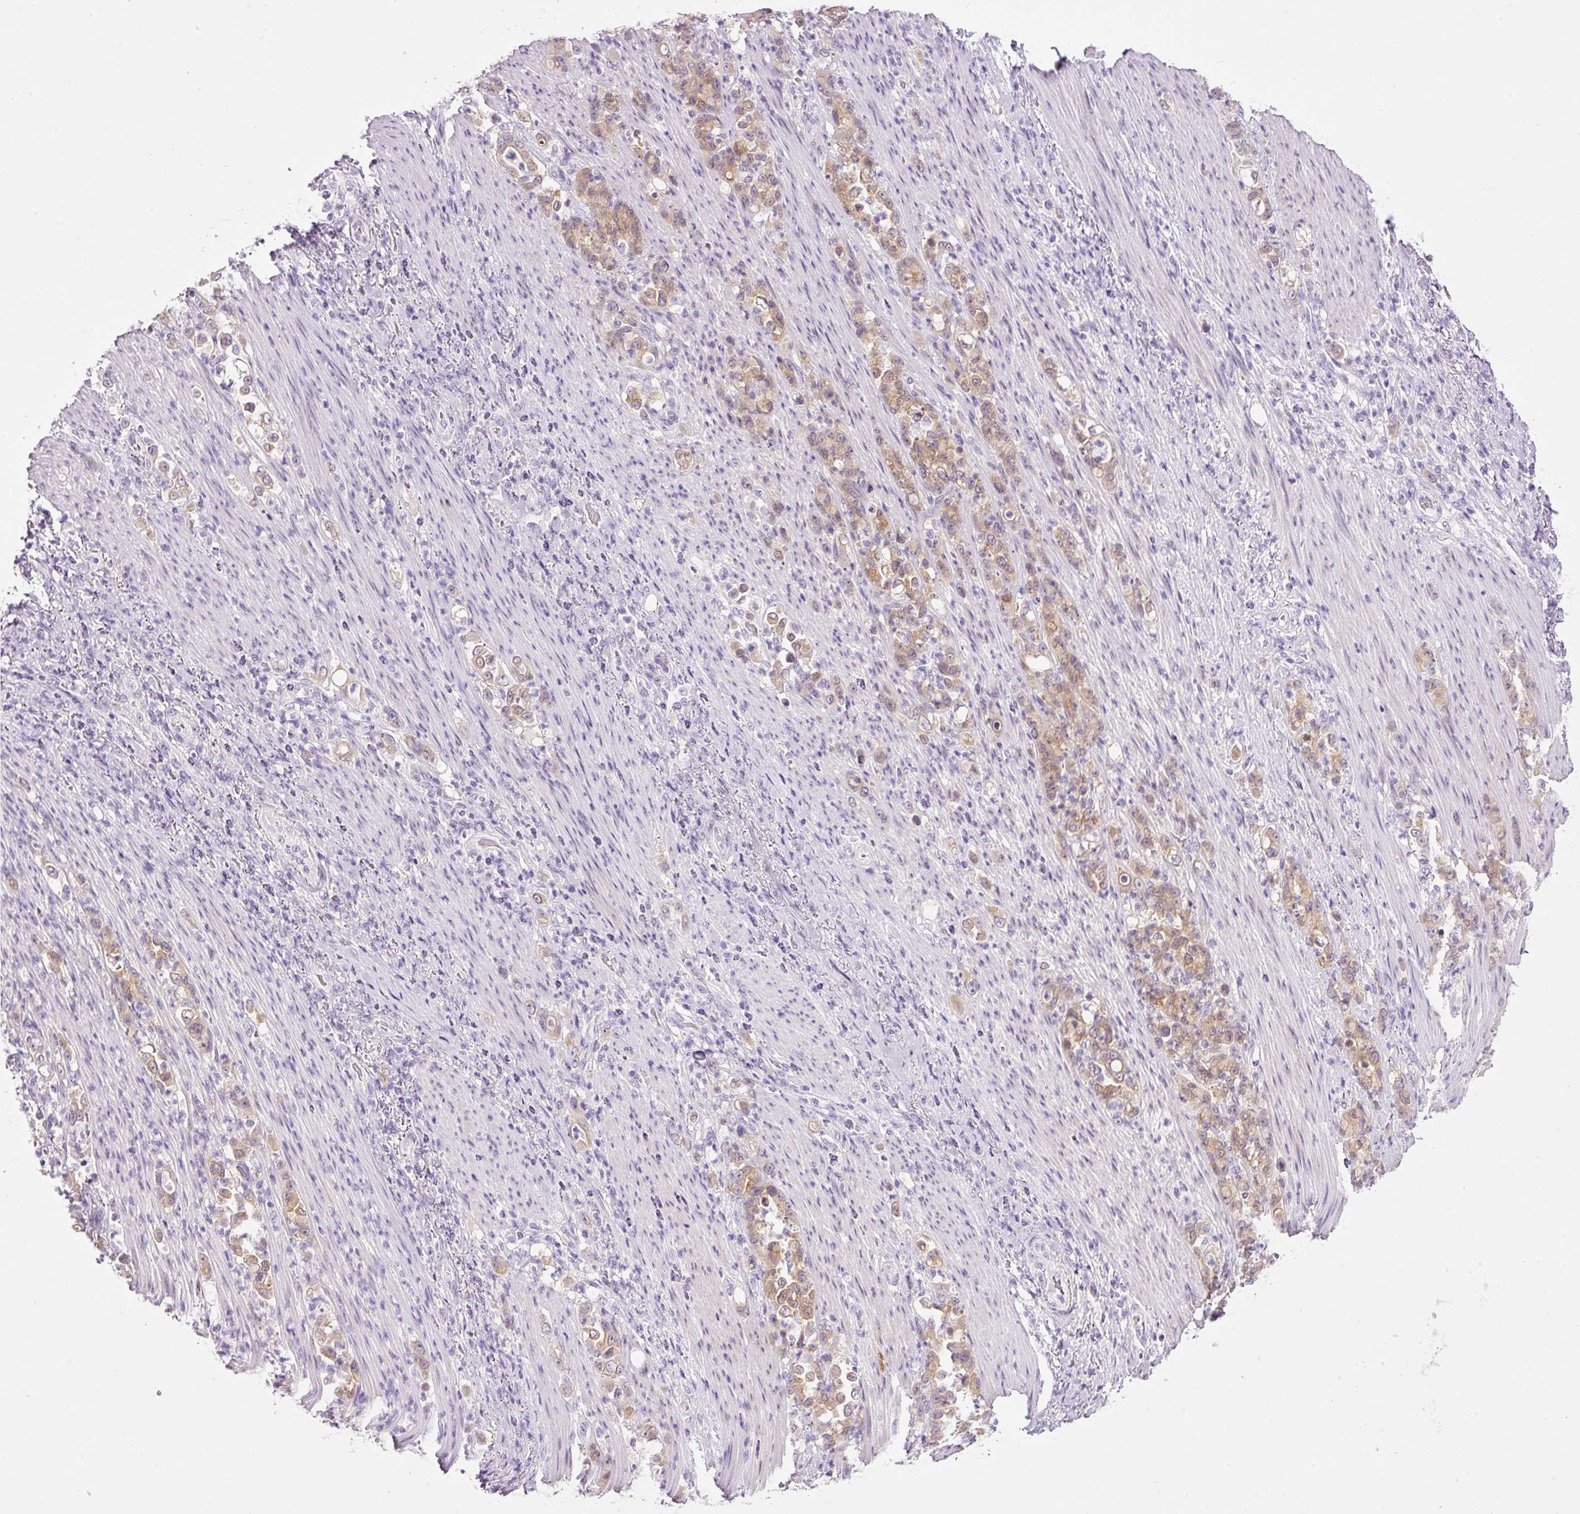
{"staining": {"intensity": "weak", "quantity": ">75%", "location": "cytoplasmic/membranous"}, "tissue": "stomach cancer", "cell_type": "Tumor cells", "image_type": "cancer", "snomed": [{"axis": "morphology", "description": "Normal tissue, NOS"}, {"axis": "morphology", "description": "Adenocarcinoma, NOS"}, {"axis": "topography", "description": "Stomach"}], "caption": "Stomach adenocarcinoma stained with DAB (3,3'-diaminobenzidine) immunohistochemistry shows low levels of weak cytoplasmic/membranous expression in approximately >75% of tumor cells. Ihc stains the protein in brown and the nuclei are stained blue.", "gene": "SRC", "patient": {"sex": "female", "age": 79}}